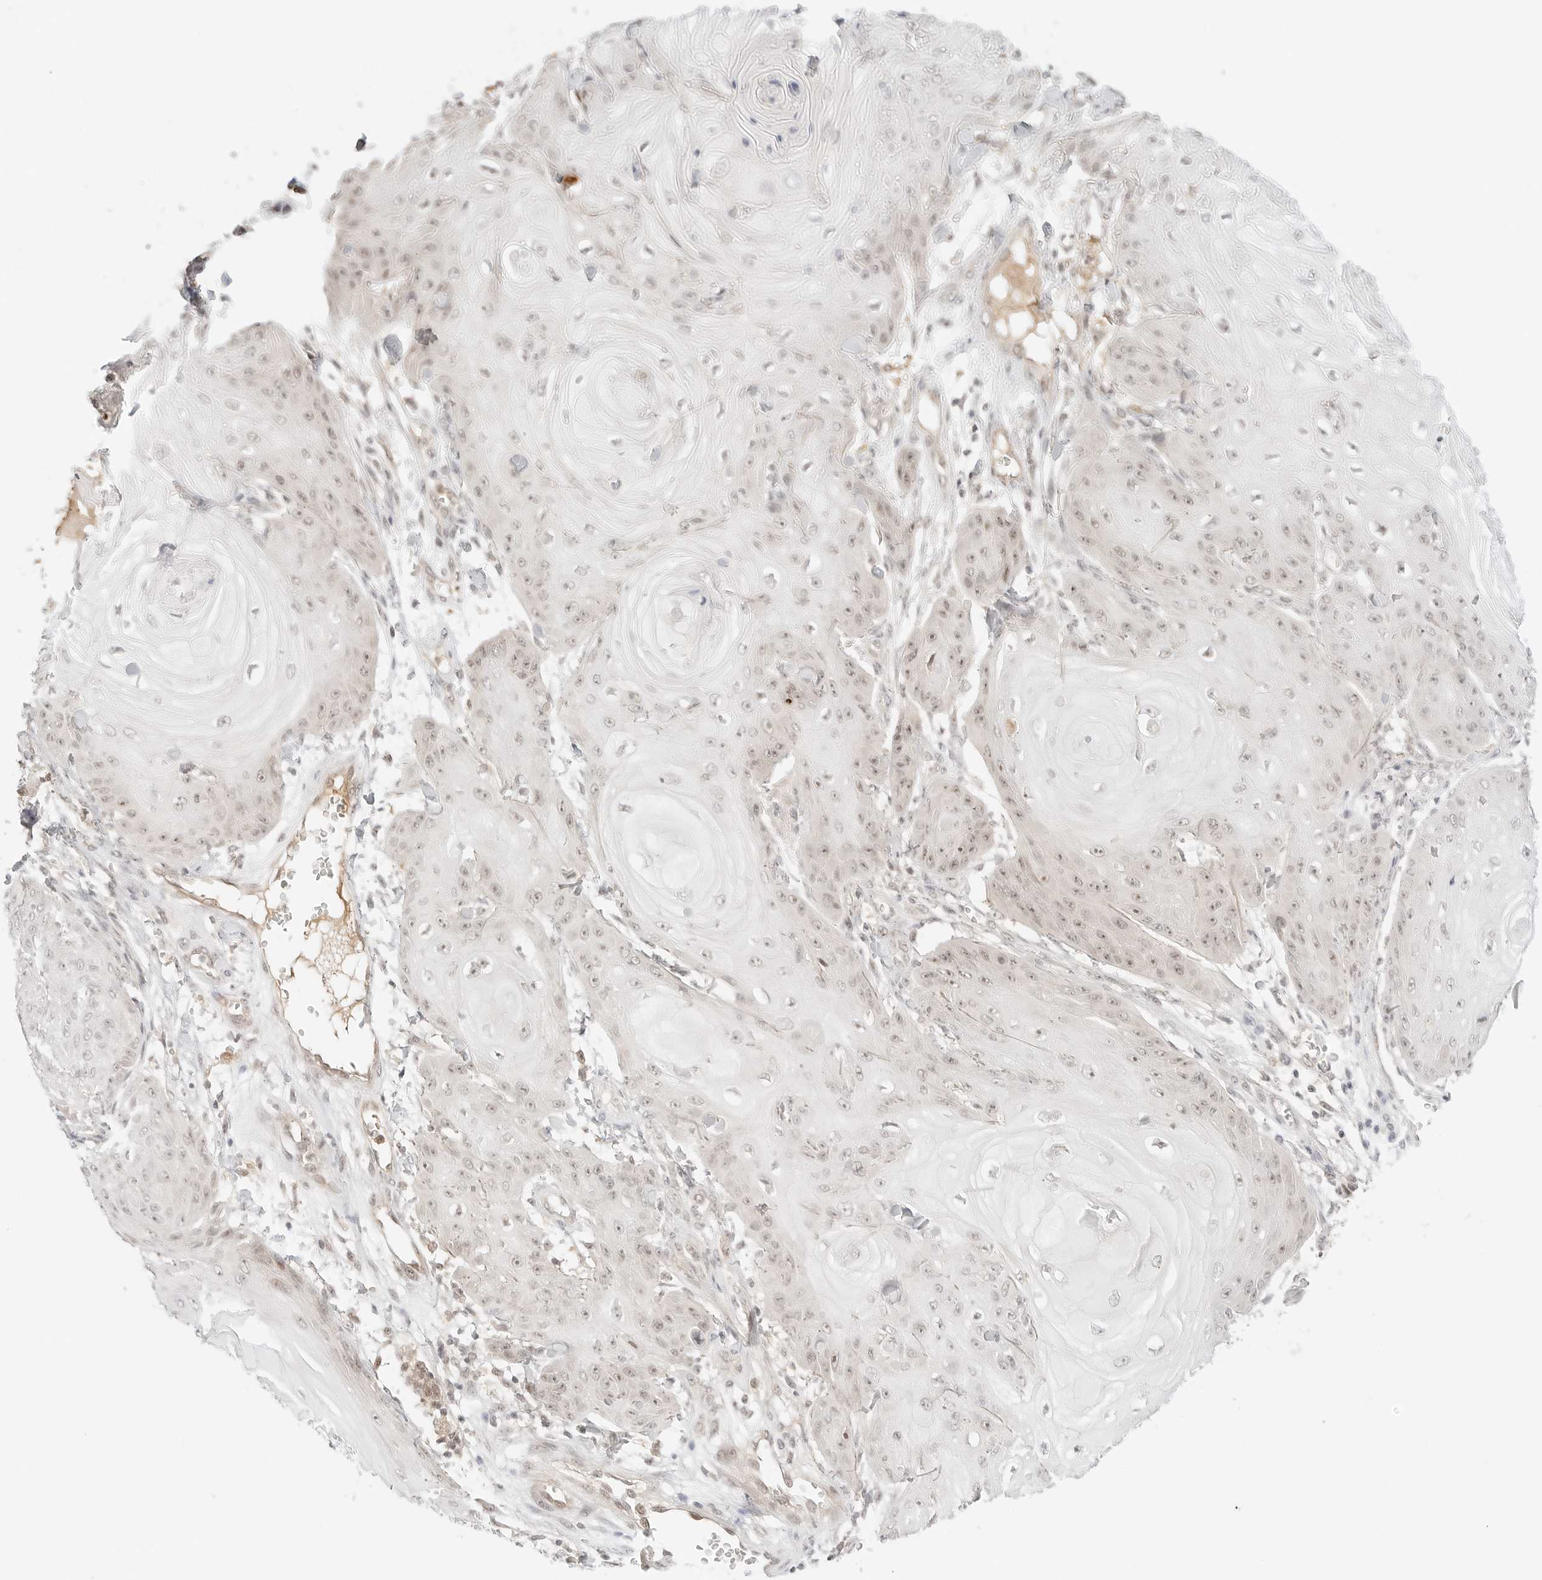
{"staining": {"intensity": "weak", "quantity": ">75%", "location": "nuclear"}, "tissue": "skin cancer", "cell_type": "Tumor cells", "image_type": "cancer", "snomed": [{"axis": "morphology", "description": "Squamous cell carcinoma, NOS"}, {"axis": "topography", "description": "Skin"}], "caption": "The histopathology image displays immunohistochemical staining of skin squamous cell carcinoma. There is weak nuclear staining is identified in approximately >75% of tumor cells.", "gene": "RPS6KL1", "patient": {"sex": "male", "age": 74}}